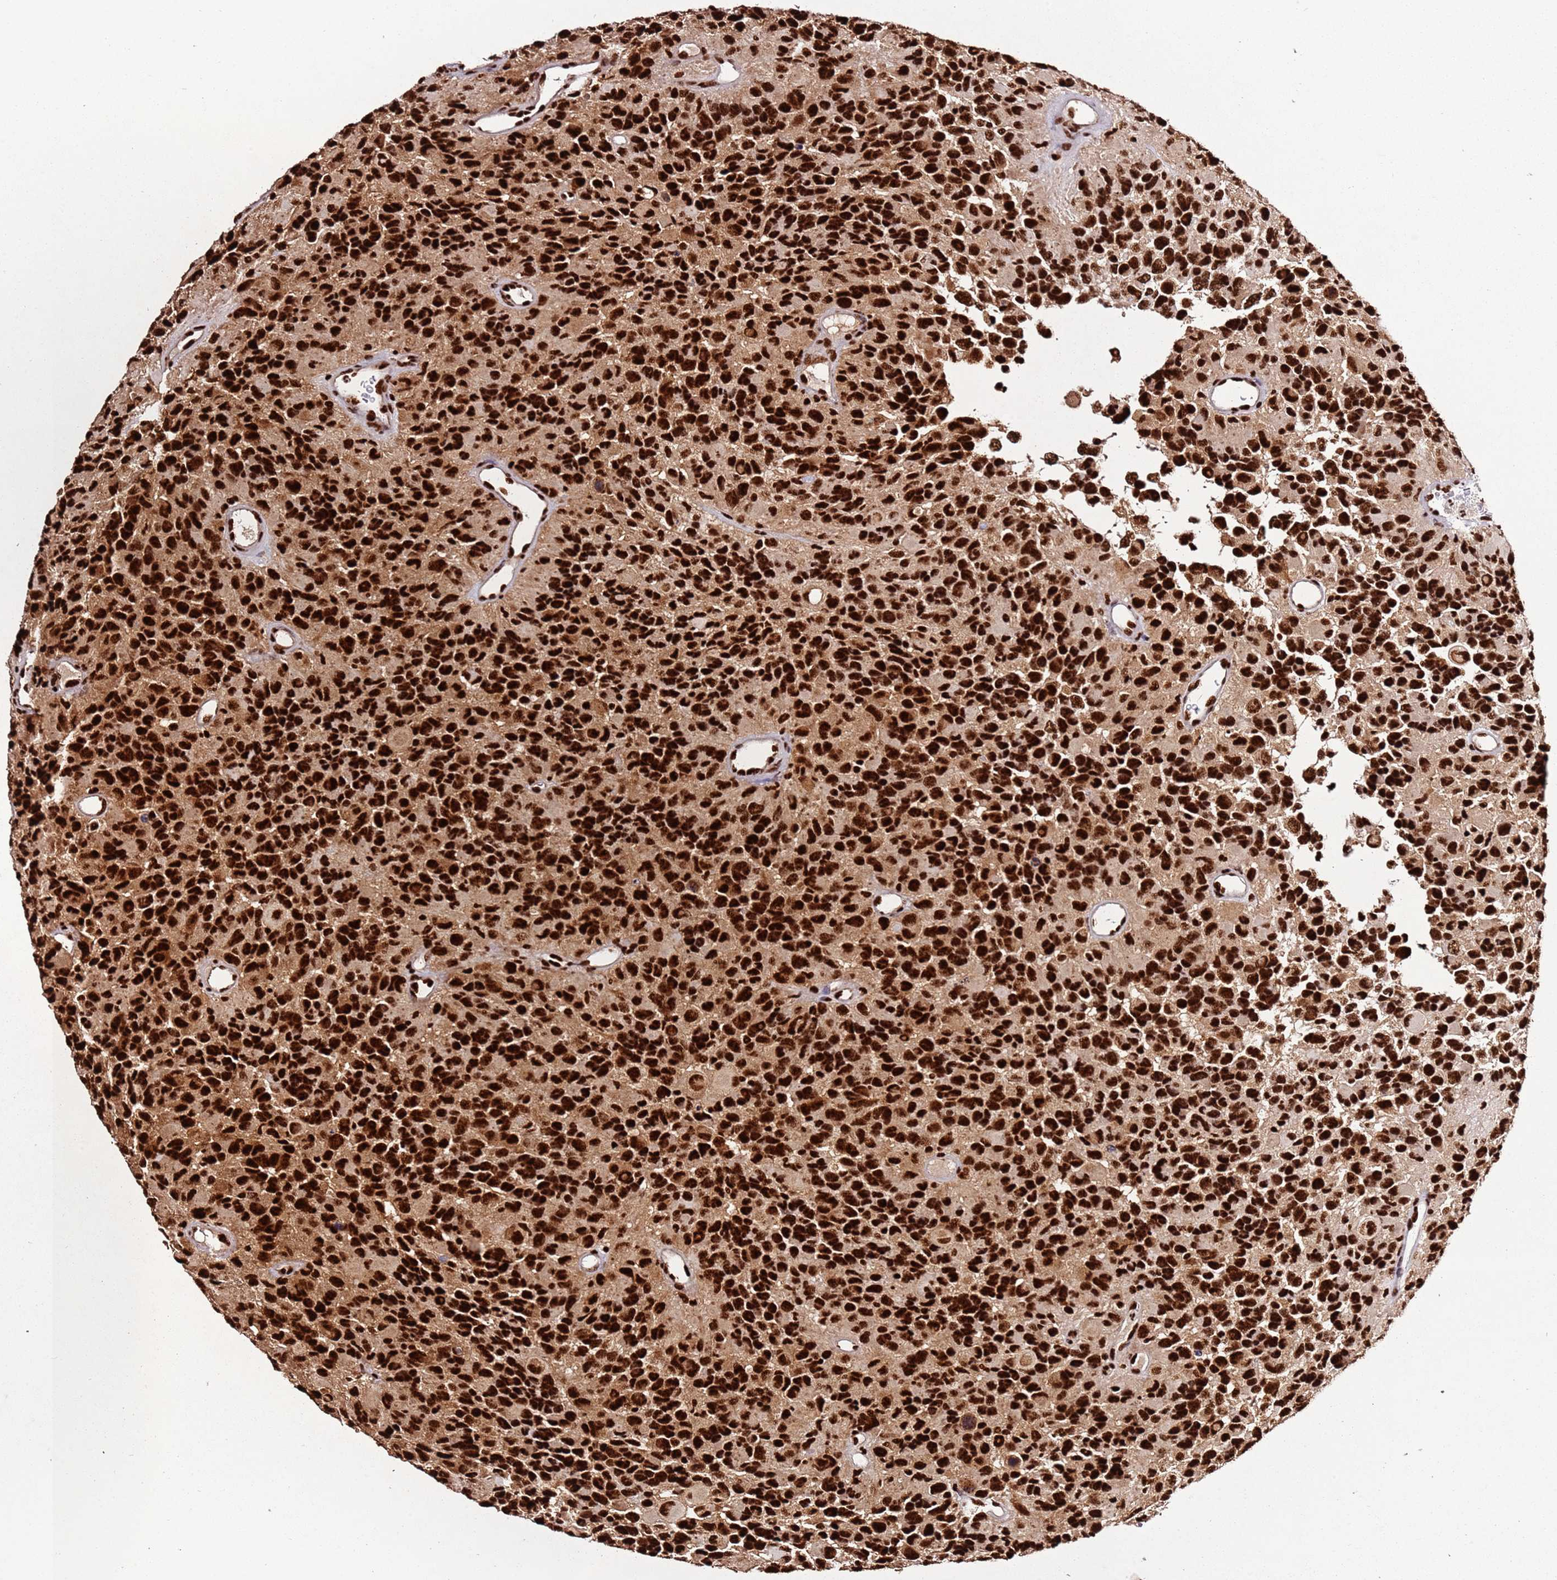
{"staining": {"intensity": "strong", "quantity": ">75%", "location": "nuclear"}, "tissue": "glioma", "cell_type": "Tumor cells", "image_type": "cancer", "snomed": [{"axis": "morphology", "description": "Glioma, malignant, High grade"}, {"axis": "topography", "description": "Brain"}], "caption": "Strong nuclear expression for a protein is appreciated in approximately >75% of tumor cells of glioma using immunohistochemistry (IHC).", "gene": "C6orf226", "patient": {"sex": "male", "age": 77}}